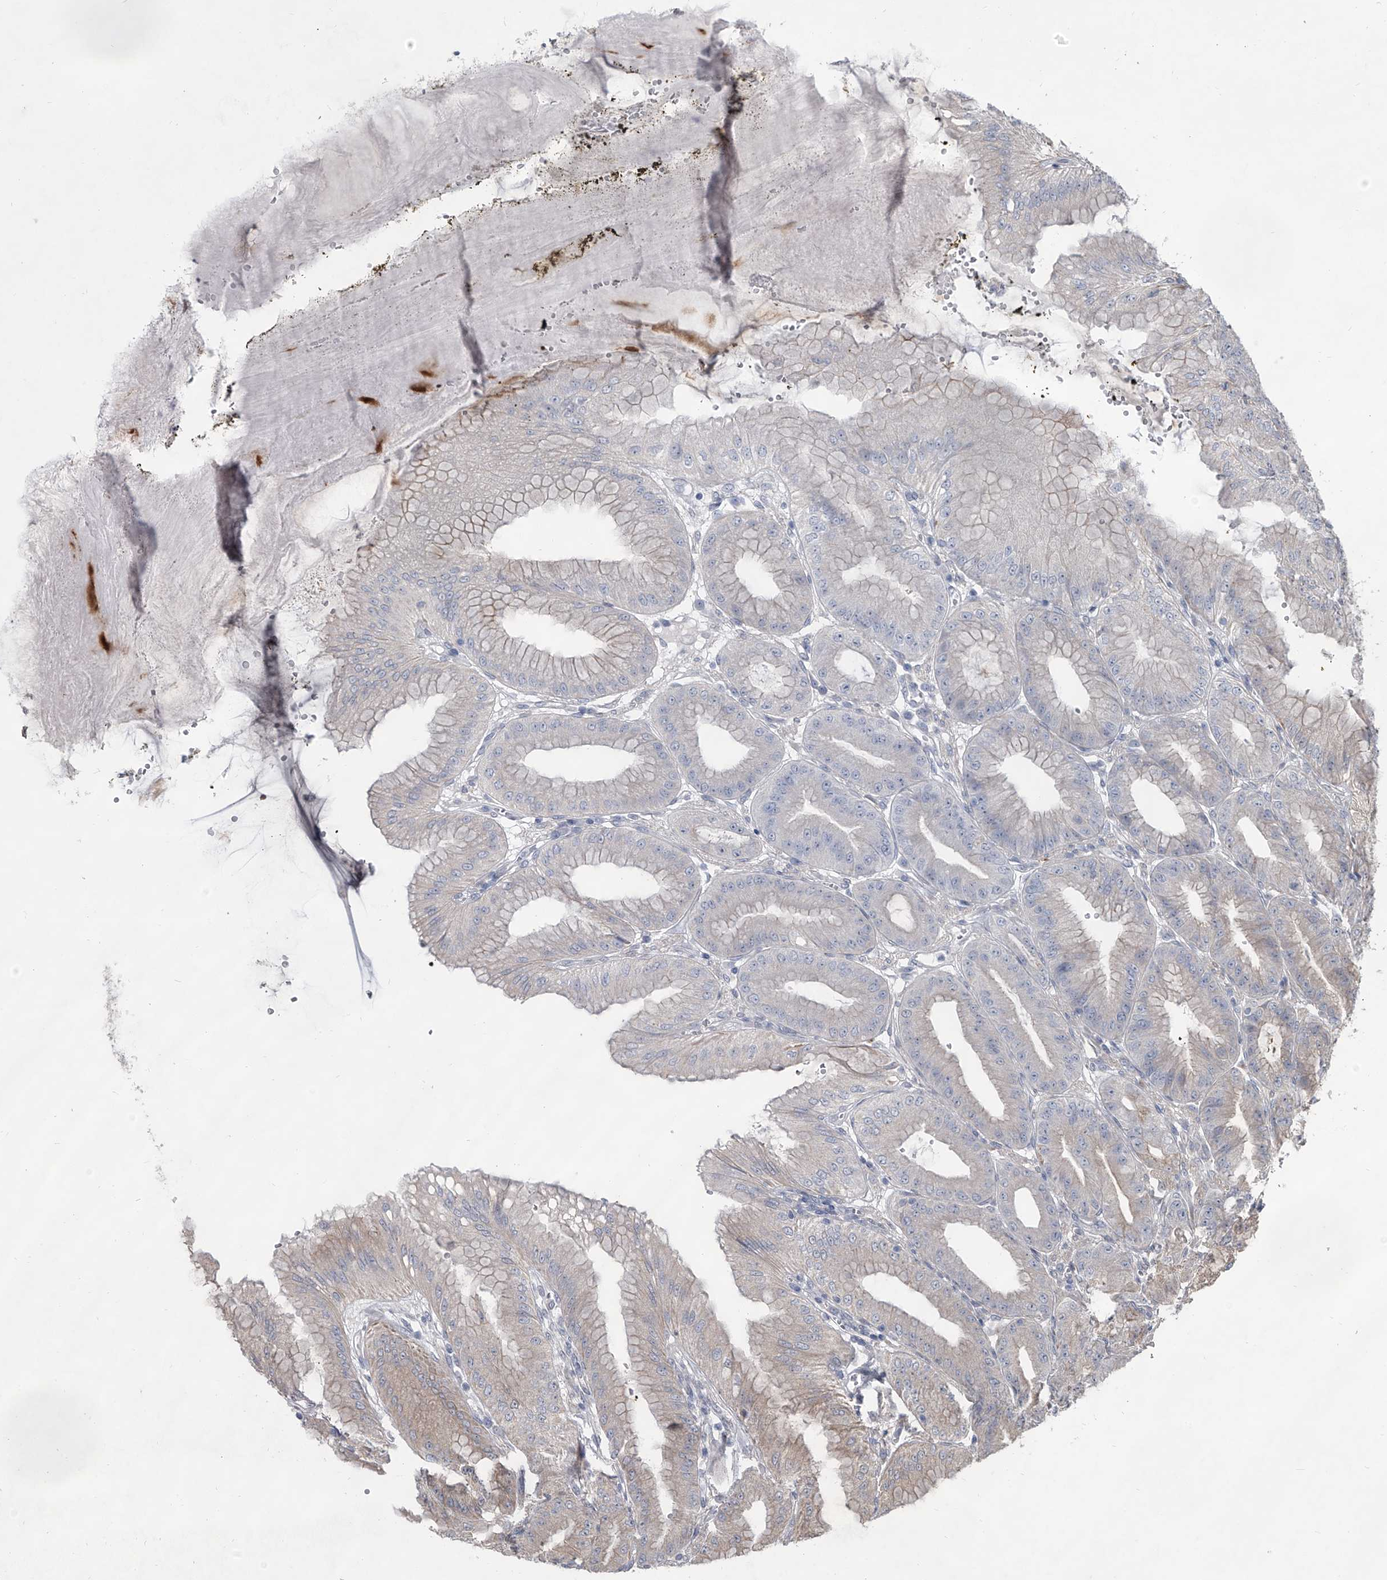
{"staining": {"intensity": "negative", "quantity": "none", "location": "none"}, "tissue": "stomach", "cell_type": "Glandular cells", "image_type": "normal", "snomed": [{"axis": "morphology", "description": "Normal tissue, NOS"}, {"axis": "topography", "description": "Stomach, lower"}], "caption": "Stomach stained for a protein using IHC exhibits no staining glandular cells.", "gene": "HEATR6", "patient": {"sex": "male", "age": 71}}